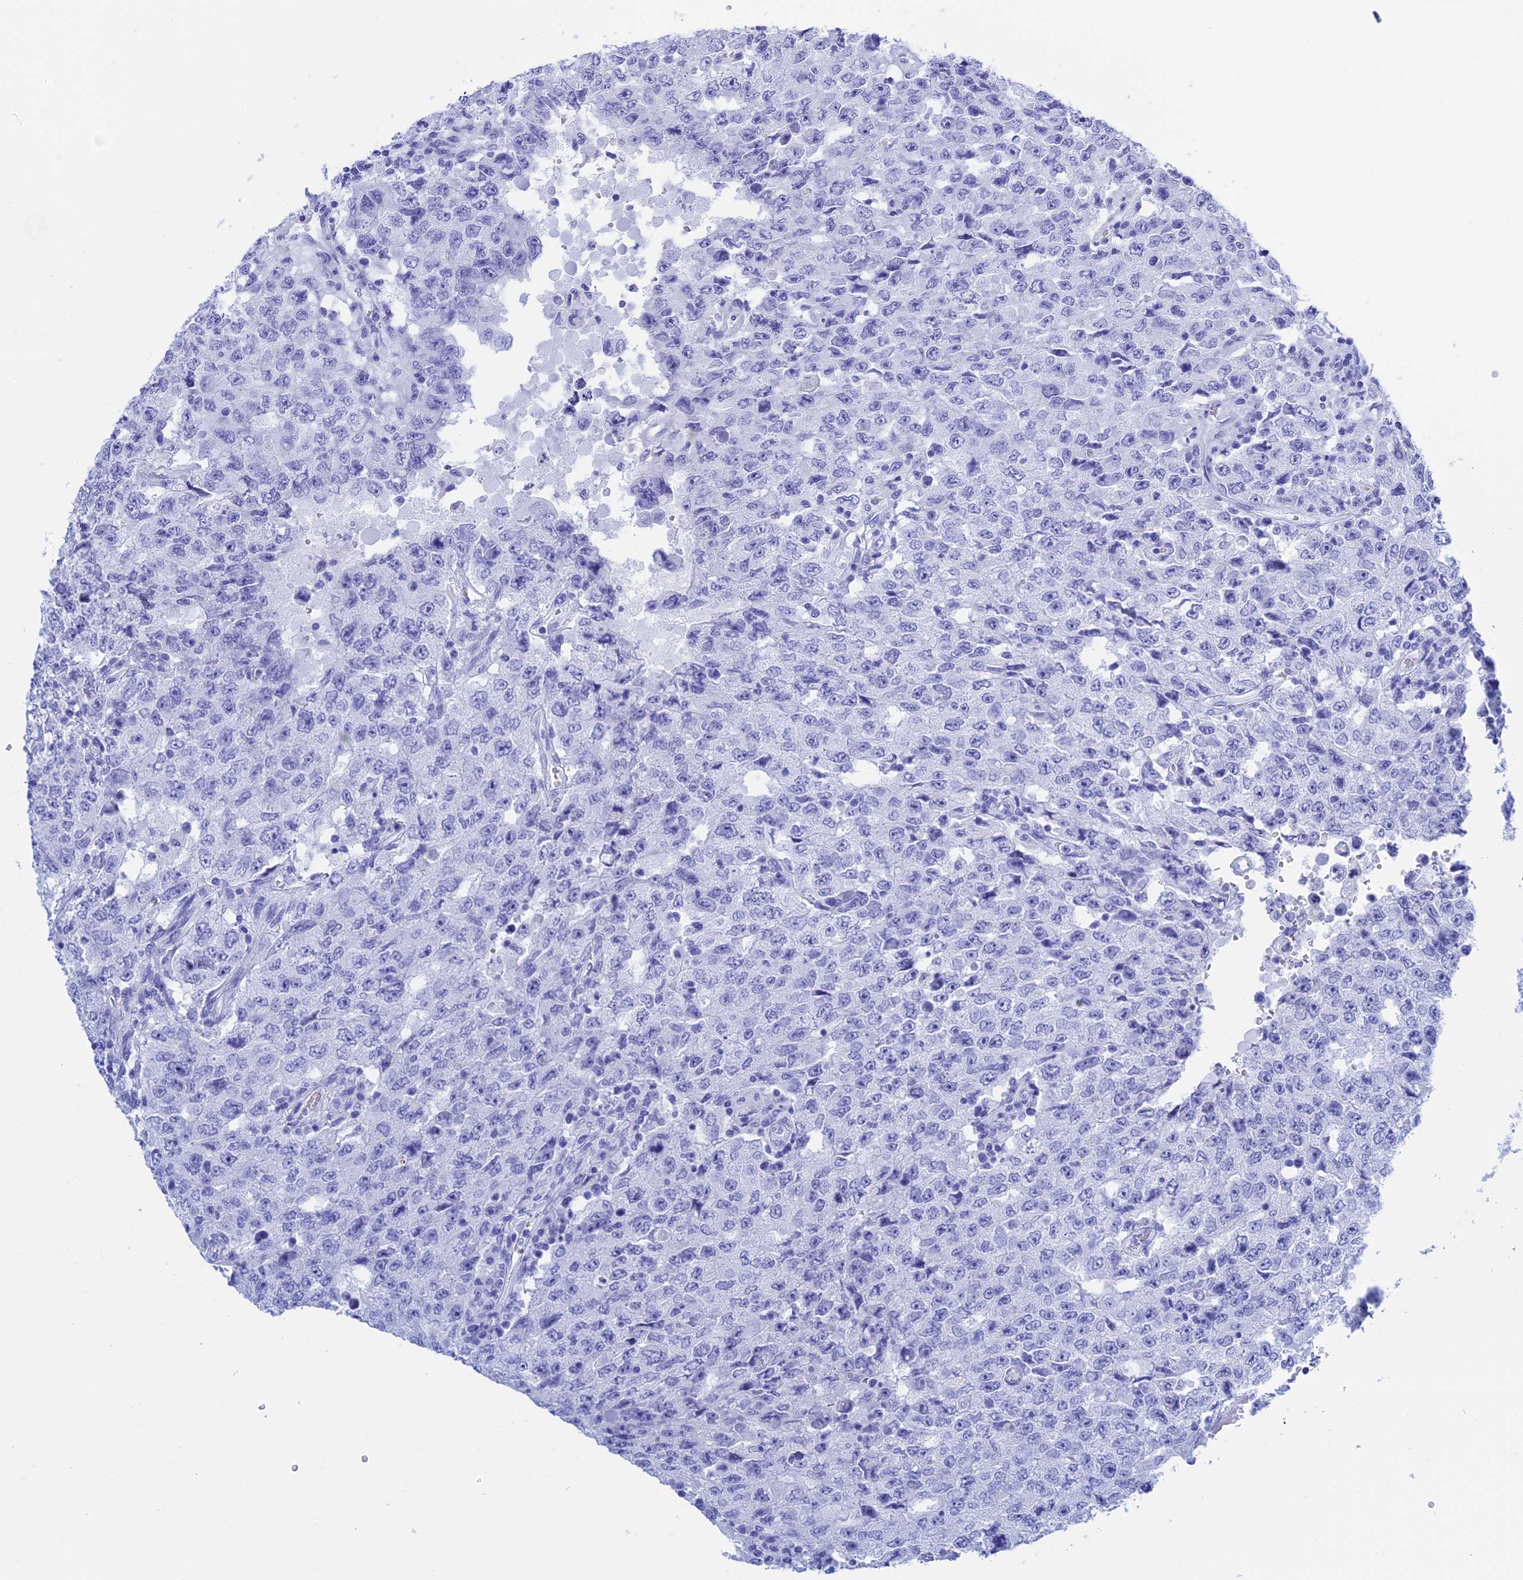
{"staining": {"intensity": "negative", "quantity": "none", "location": "none"}, "tissue": "testis cancer", "cell_type": "Tumor cells", "image_type": "cancer", "snomed": [{"axis": "morphology", "description": "Carcinoma, Embryonal, NOS"}, {"axis": "topography", "description": "Testis"}], "caption": "The immunohistochemistry (IHC) histopathology image has no significant expression in tumor cells of testis cancer (embryonal carcinoma) tissue.", "gene": "TEX101", "patient": {"sex": "male", "age": 26}}